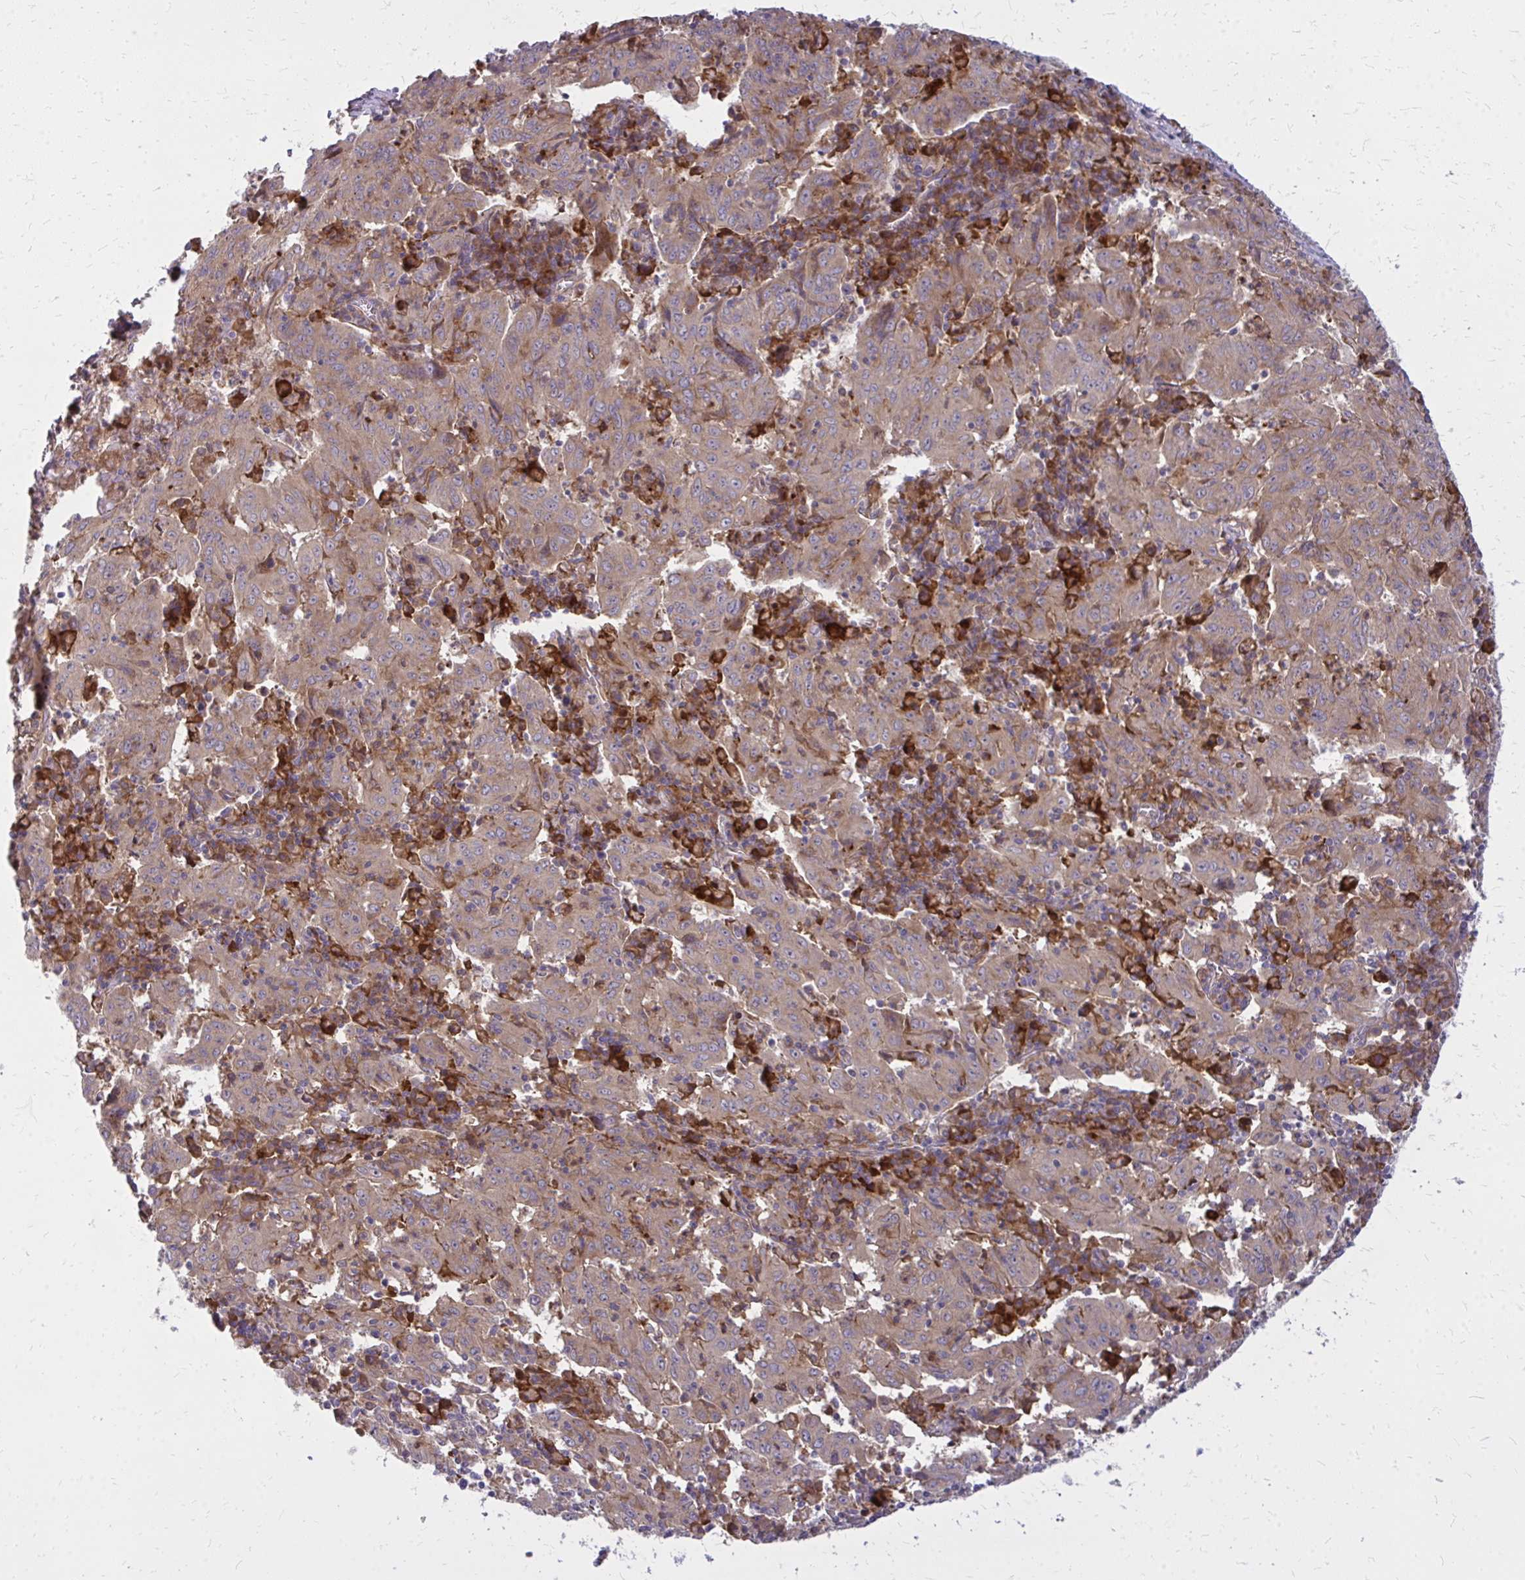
{"staining": {"intensity": "moderate", "quantity": ">75%", "location": "cytoplasmic/membranous"}, "tissue": "pancreatic cancer", "cell_type": "Tumor cells", "image_type": "cancer", "snomed": [{"axis": "morphology", "description": "Adenocarcinoma, NOS"}, {"axis": "topography", "description": "Pancreas"}], "caption": "Adenocarcinoma (pancreatic) stained with immunohistochemistry shows moderate cytoplasmic/membranous staining in approximately >75% of tumor cells.", "gene": "OXNAD1", "patient": {"sex": "male", "age": 63}}